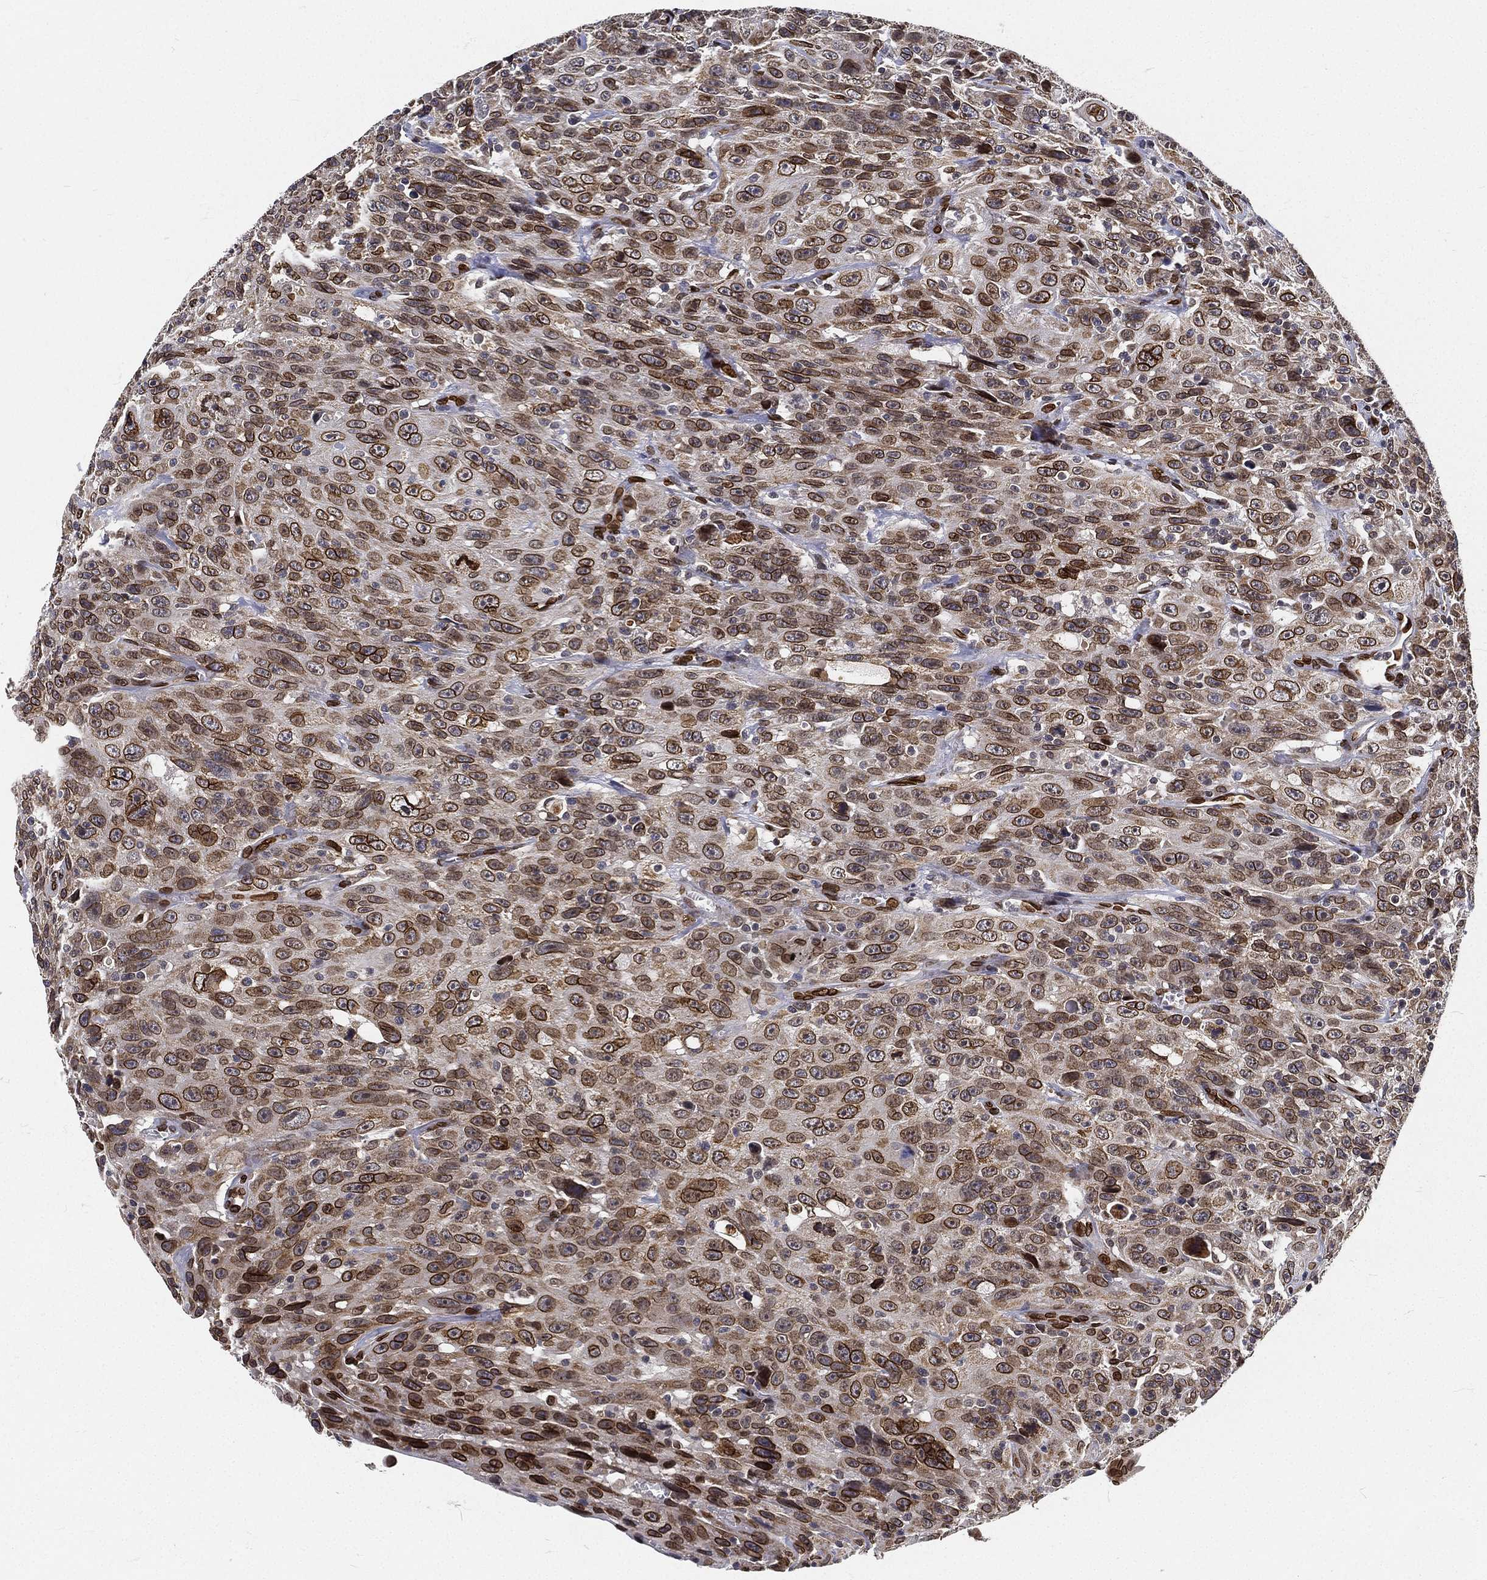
{"staining": {"intensity": "strong", "quantity": ">75%", "location": "cytoplasmic/membranous,nuclear"}, "tissue": "urothelial cancer", "cell_type": "Tumor cells", "image_type": "cancer", "snomed": [{"axis": "morphology", "description": "Urothelial carcinoma, NOS"}, {"axis": "morphology", "description": "Urothelial carcinoma, High grade"}, {"axis": "topography", "description": "Urinary bladder"}], "caption": "Human urothelial carcinoma (high-grade) stained with a brown dye exhibits strong cytoplasmic/membranous and nuclear positive expression in about >75% of tumor cells.", "gene": "PALB2", "patient": {"sex": "female", "age": 73}}